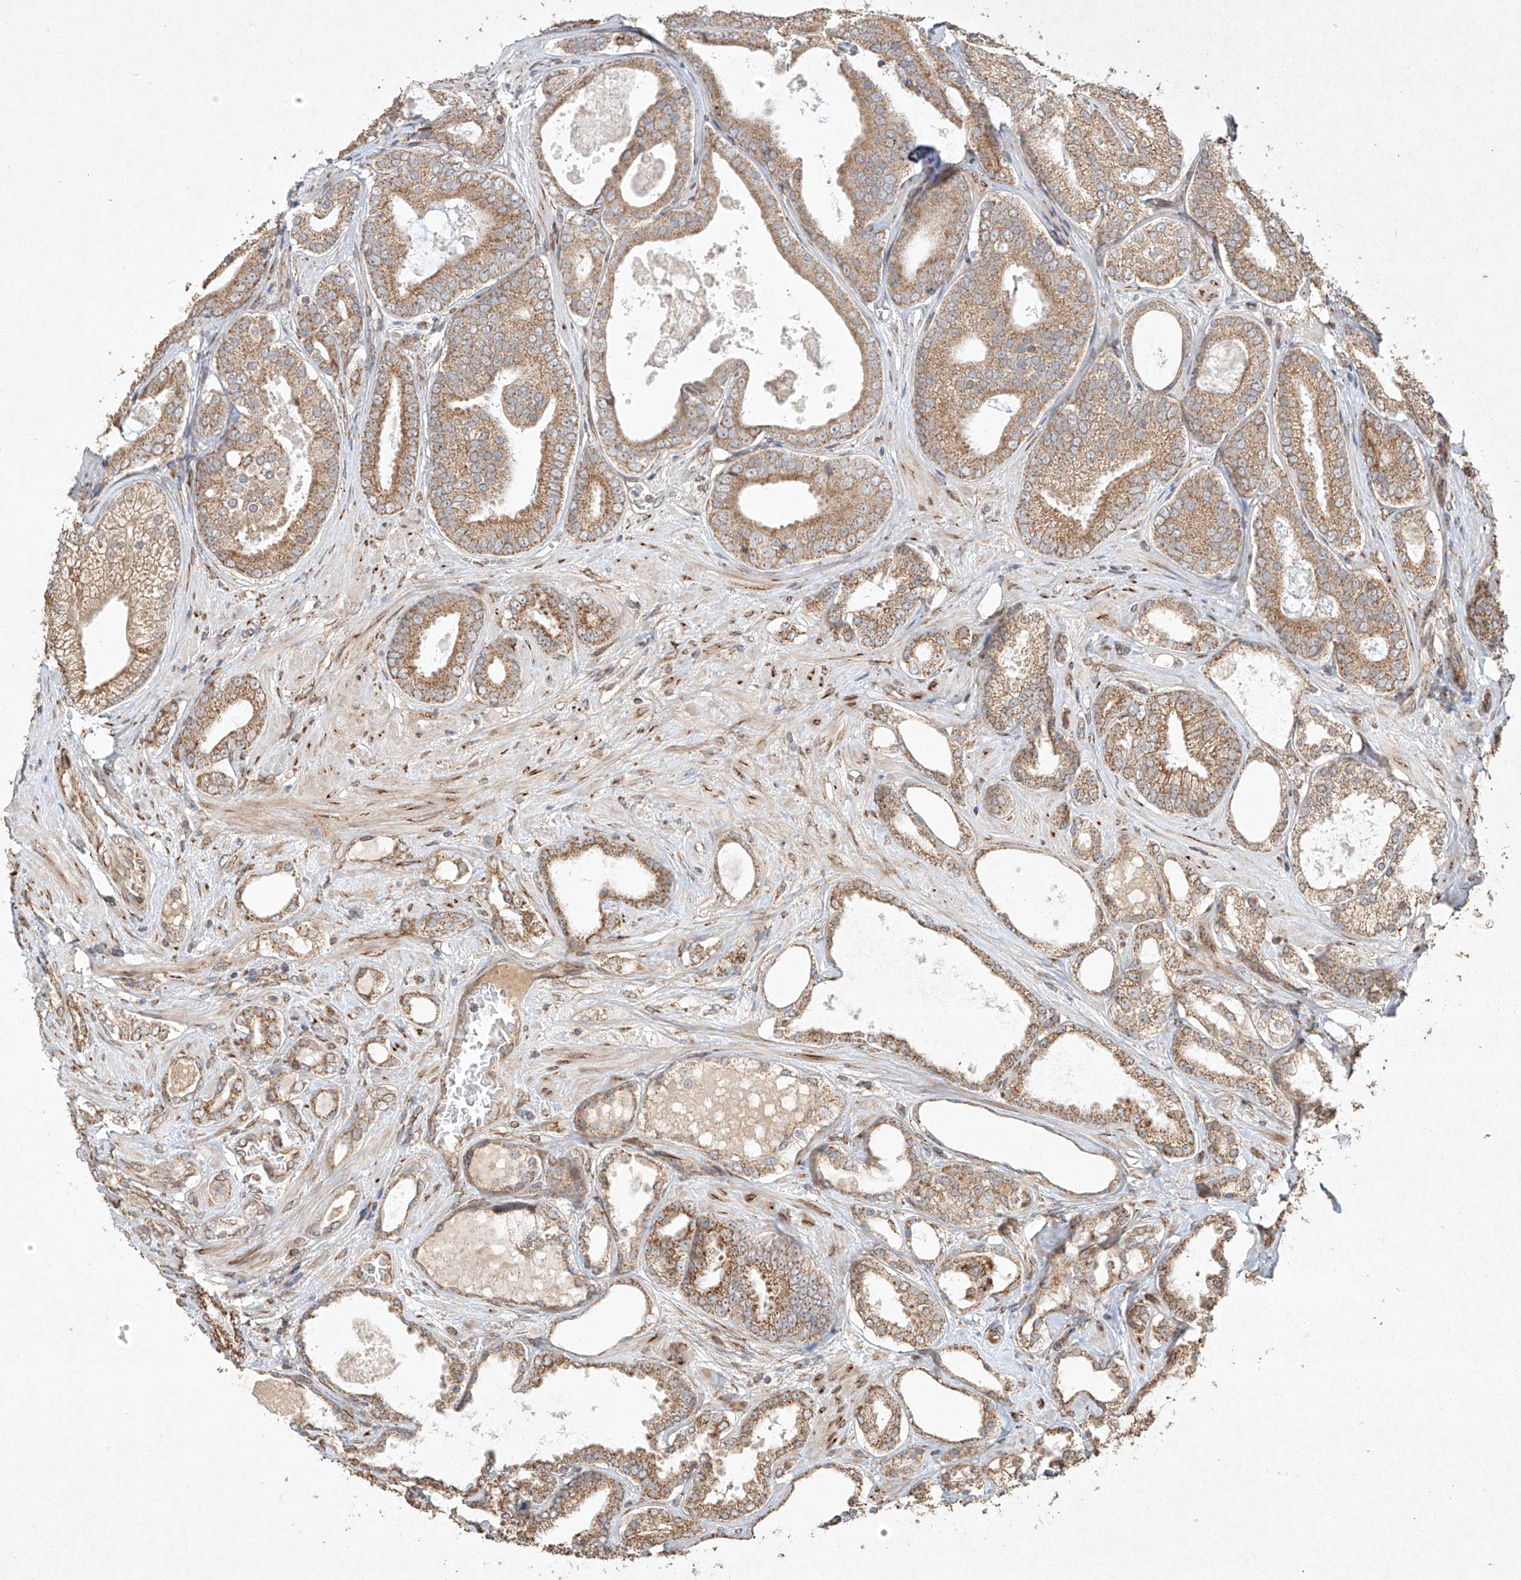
{"staining": {"intensity": "moderate", "quantity": ">75%", "location": "cytoplasmic/membranous"}, "tissue": "prostate cancer", "cell_type": "Tumor cells", "image_type": "cancer", "snomed": [{"axis": "morphology", "description": "Adenocarcinoma, High grade"}, {"axis": "topography", "description": "Prostate"}], "caption": "This micrograph demonstrates adenocarcinoma (high-grade) (prostate) stained with immunohistochemistry to label a protein in brown. The cytoplasmic/membranous of tumor cells show moderate positivity for the protein. Nuclei are counter-stained blue.", "gene": "SEMA3B", "patient": {"sex": "male", "age": 60}}